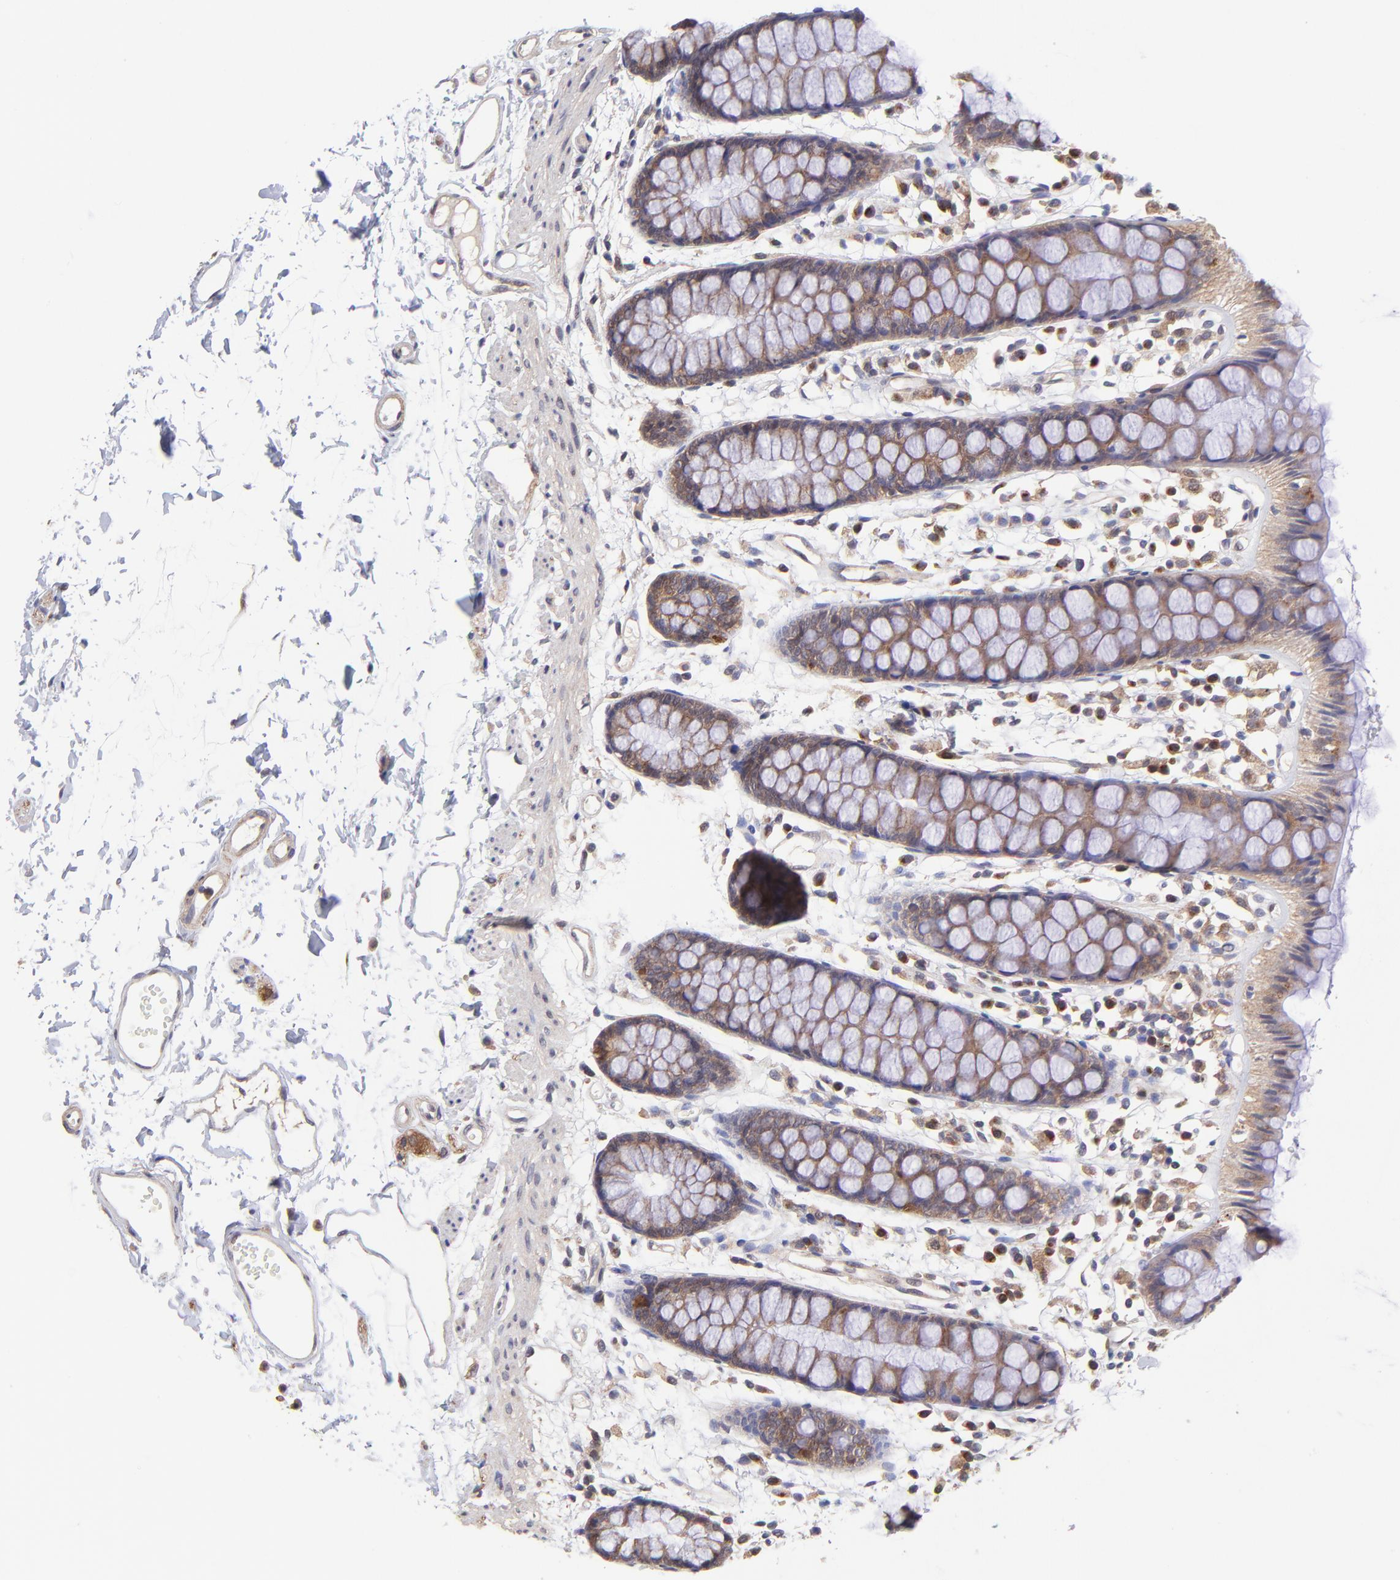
{"staining": {"intensity": "moderate", "quantity": ">75%", "location": "cytoplasmic/membranous"}, "tissue": "rectum", "cell_type": "Glandular cells", "image_type": "normal", "snomed": [{"axis": "morphology", "description": "Normal tissue, NOS"}, {"axis": "topography", "description": "Rectum"}], "caption": "A brown stain labels moderate cytoplasmic/membranous positivity of a protein in glandular cells of normal human rectum.", "gene": "NSF", "patient": {"sex": "female", "age": 66}}